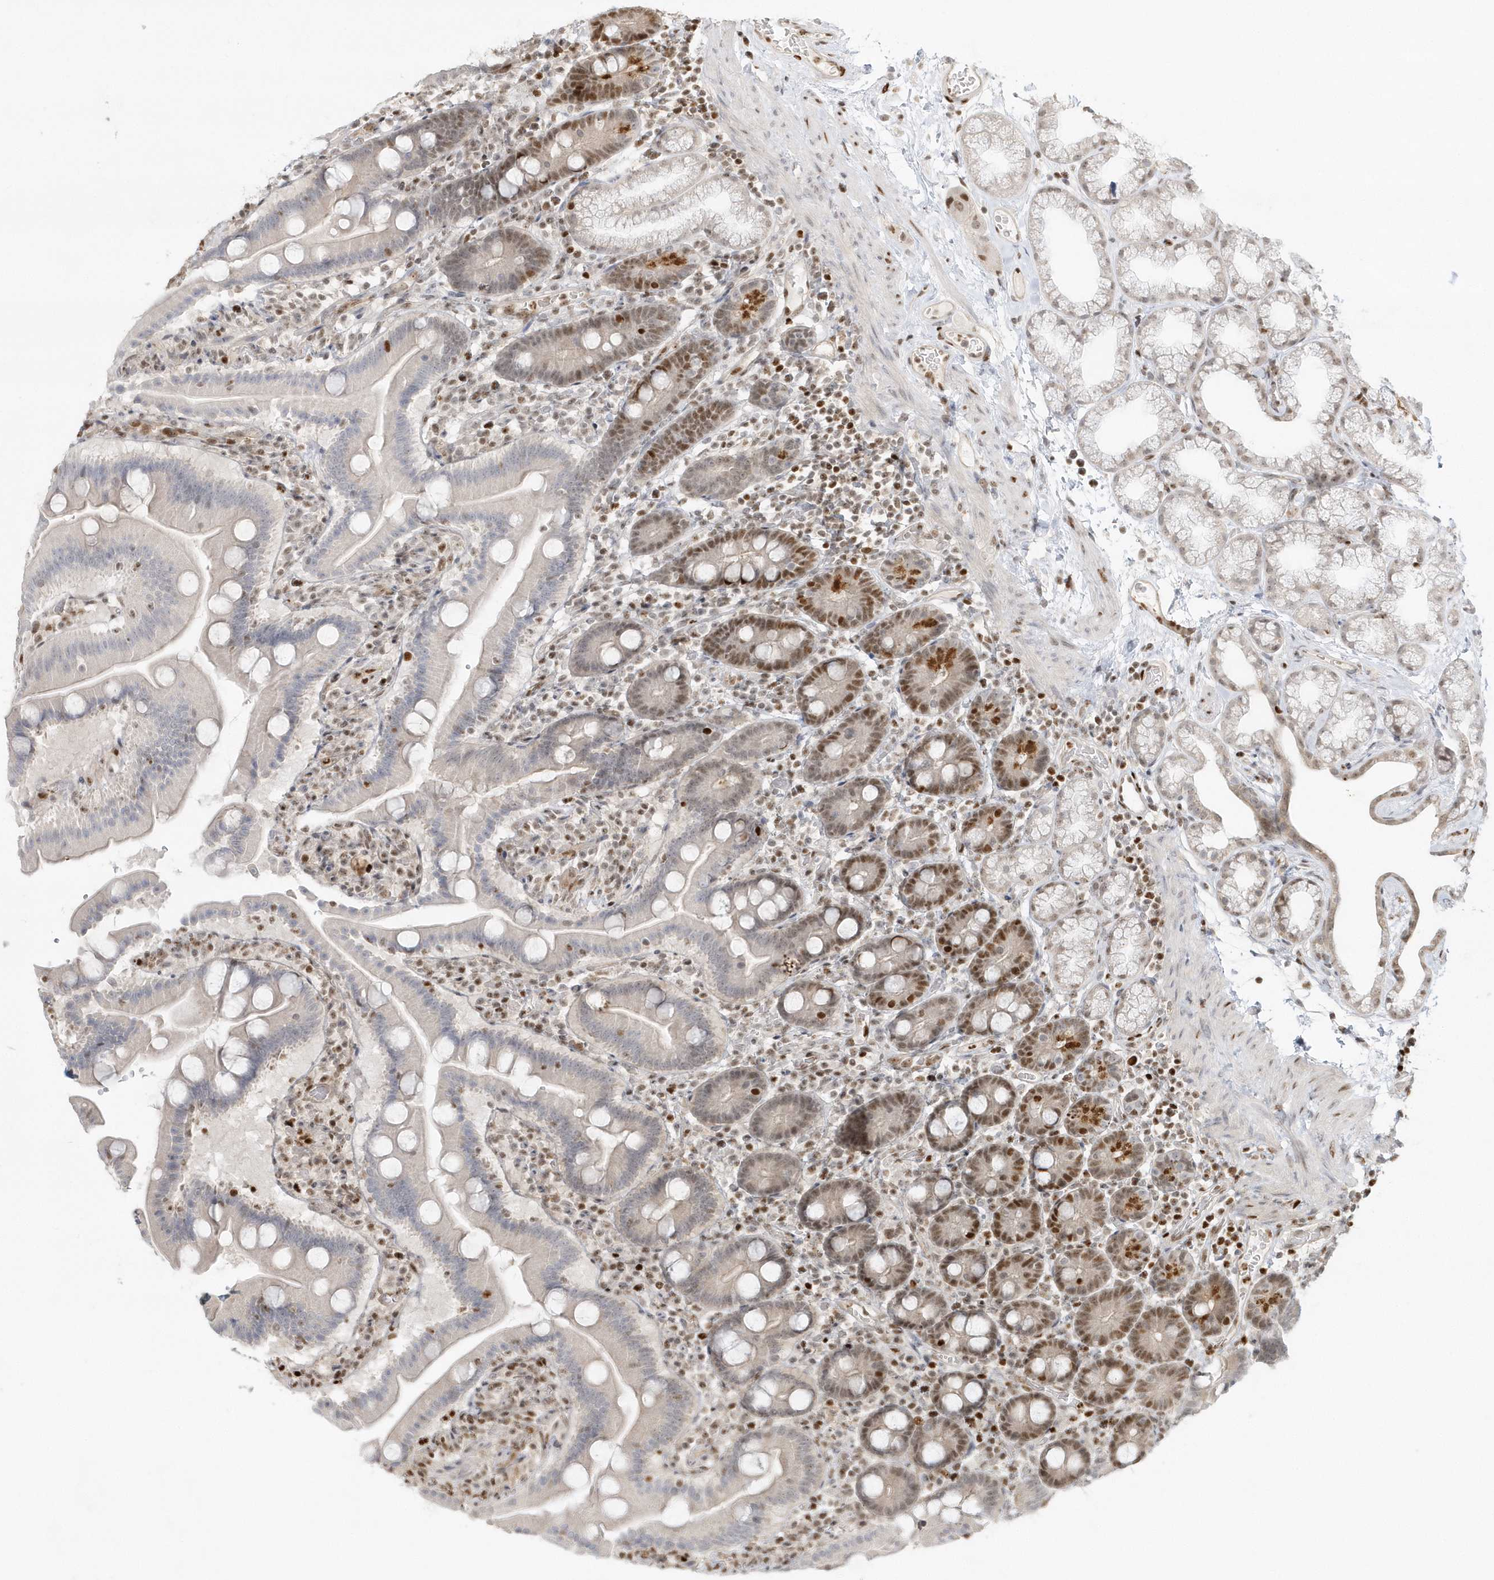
{"staining": {"intensity": "moderate", "quantity": "25%-75%", "location": "nuclear"}, "tissue": "duodenum", "cell_type": "Glandular cells", "image_type": "normal", "snomed": [{"axis": "morphology", "description": "Normal tissue, NOS"}, {"axis": "topography", "description": "Duodenum"}], "caption": "This image demonstrates immunohistochemistry (IHC) staining of normal duodenum, with medium moderate nuclear staining in about 25%-75% of glandular cells.", "gene": "SUMO2", "patient": {"sex": "male", "age": 55}}